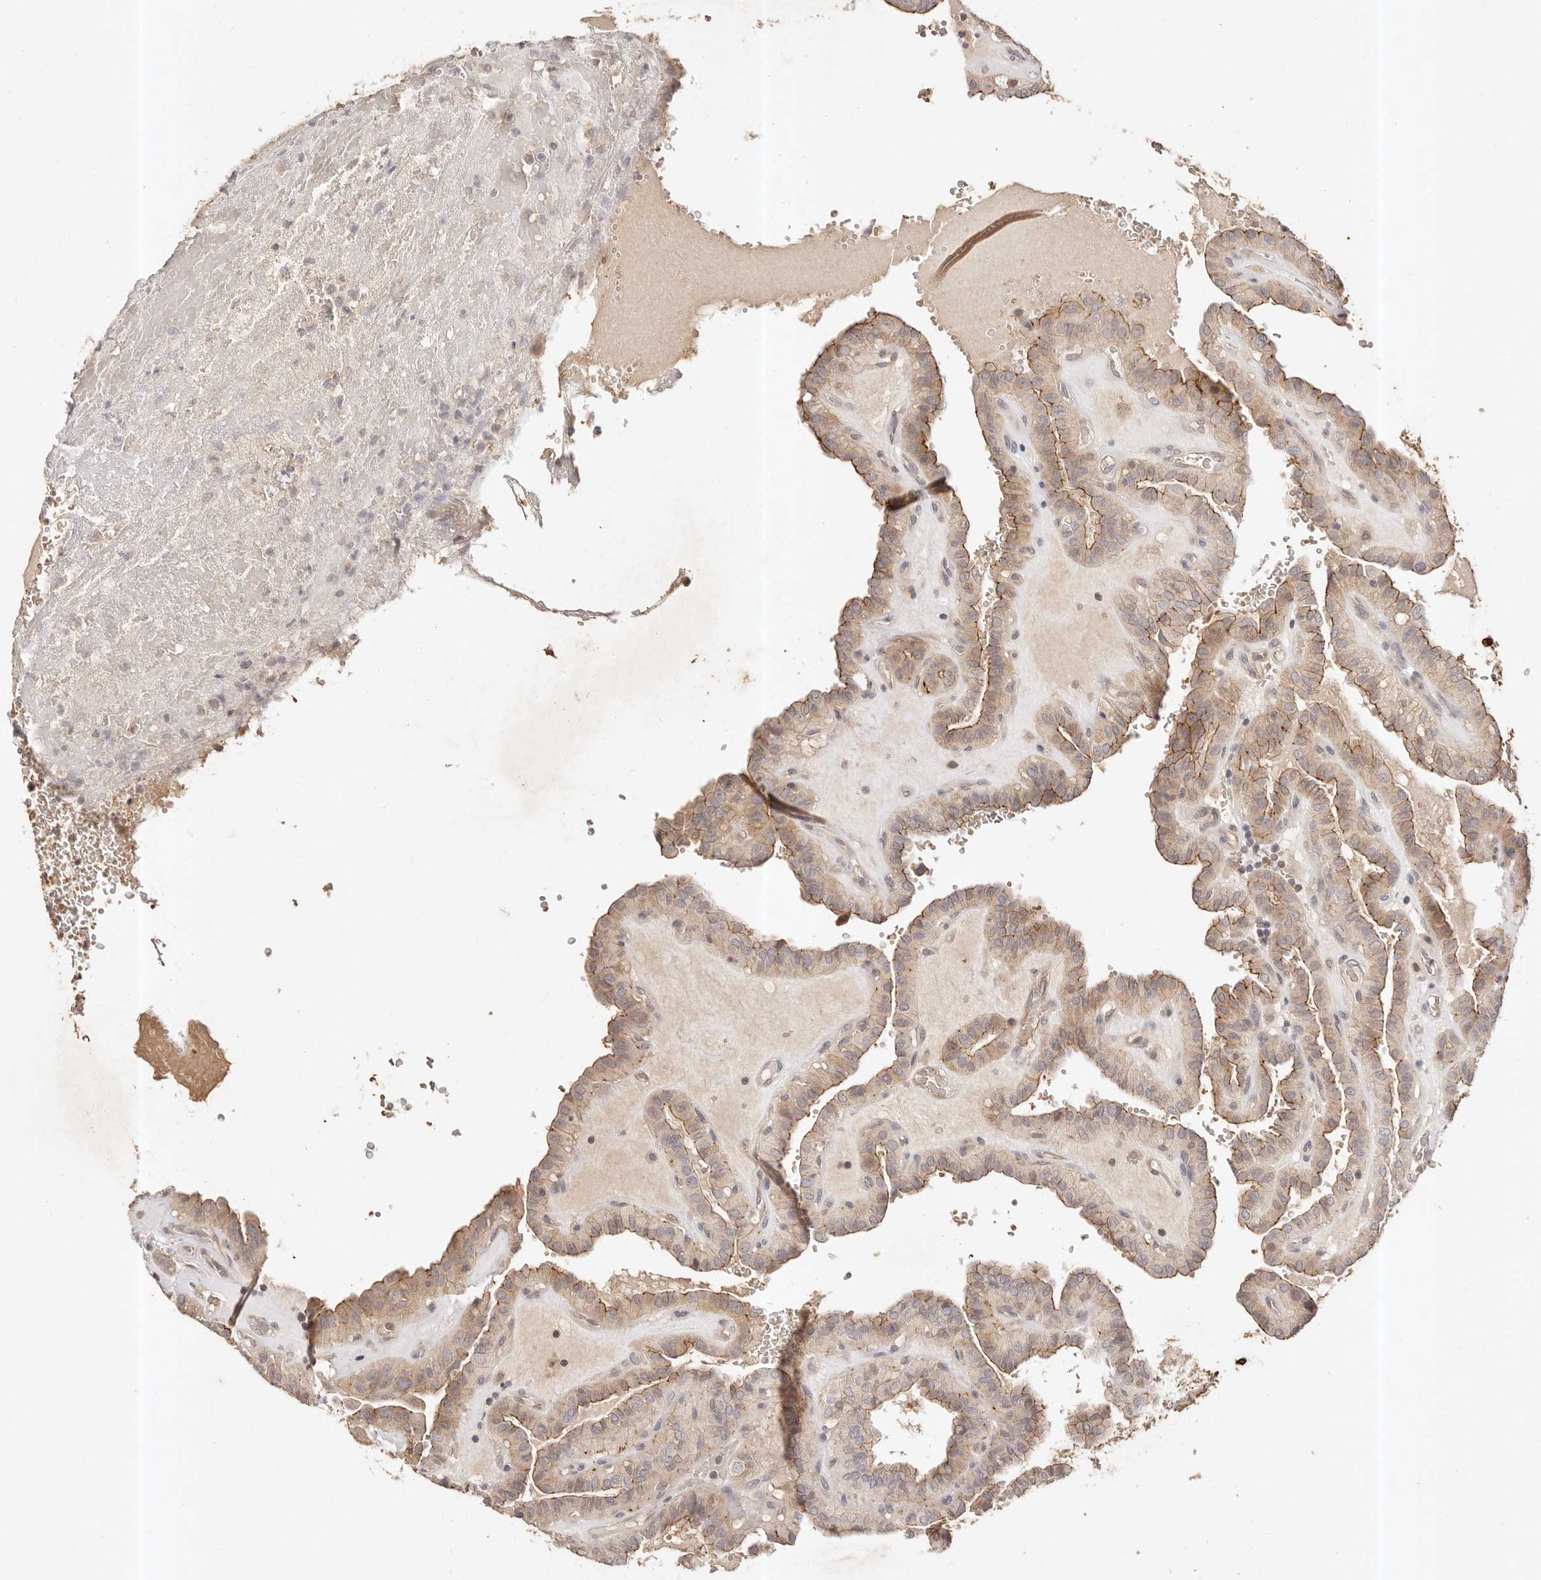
{"staining": {"intensity": "moderate", "quantity": "25%-75%", "location": "cytoplasmic/membranous"}, "tissue": "thyroid cancer", "cell_type": "Tumor cells", "image_type": "cancer", "snomed": [{"axis": "morphology", "description": "Papillary adenocarcinoma, NOS"}, {"axis": "topography", "description": "Thyroid gland"}], "caption": "Papillary adenocarcinoma (thyroid) stained with immunohistochemistry (IHC) reveals moderate cytoplasmic/membranous expression in approximately 25%-75% of tumor cells. The protein is shown in brown color, while the nuclei are stained blue.", "gene": "CXADR", "patient": {"sex": "male", "age": 77}}